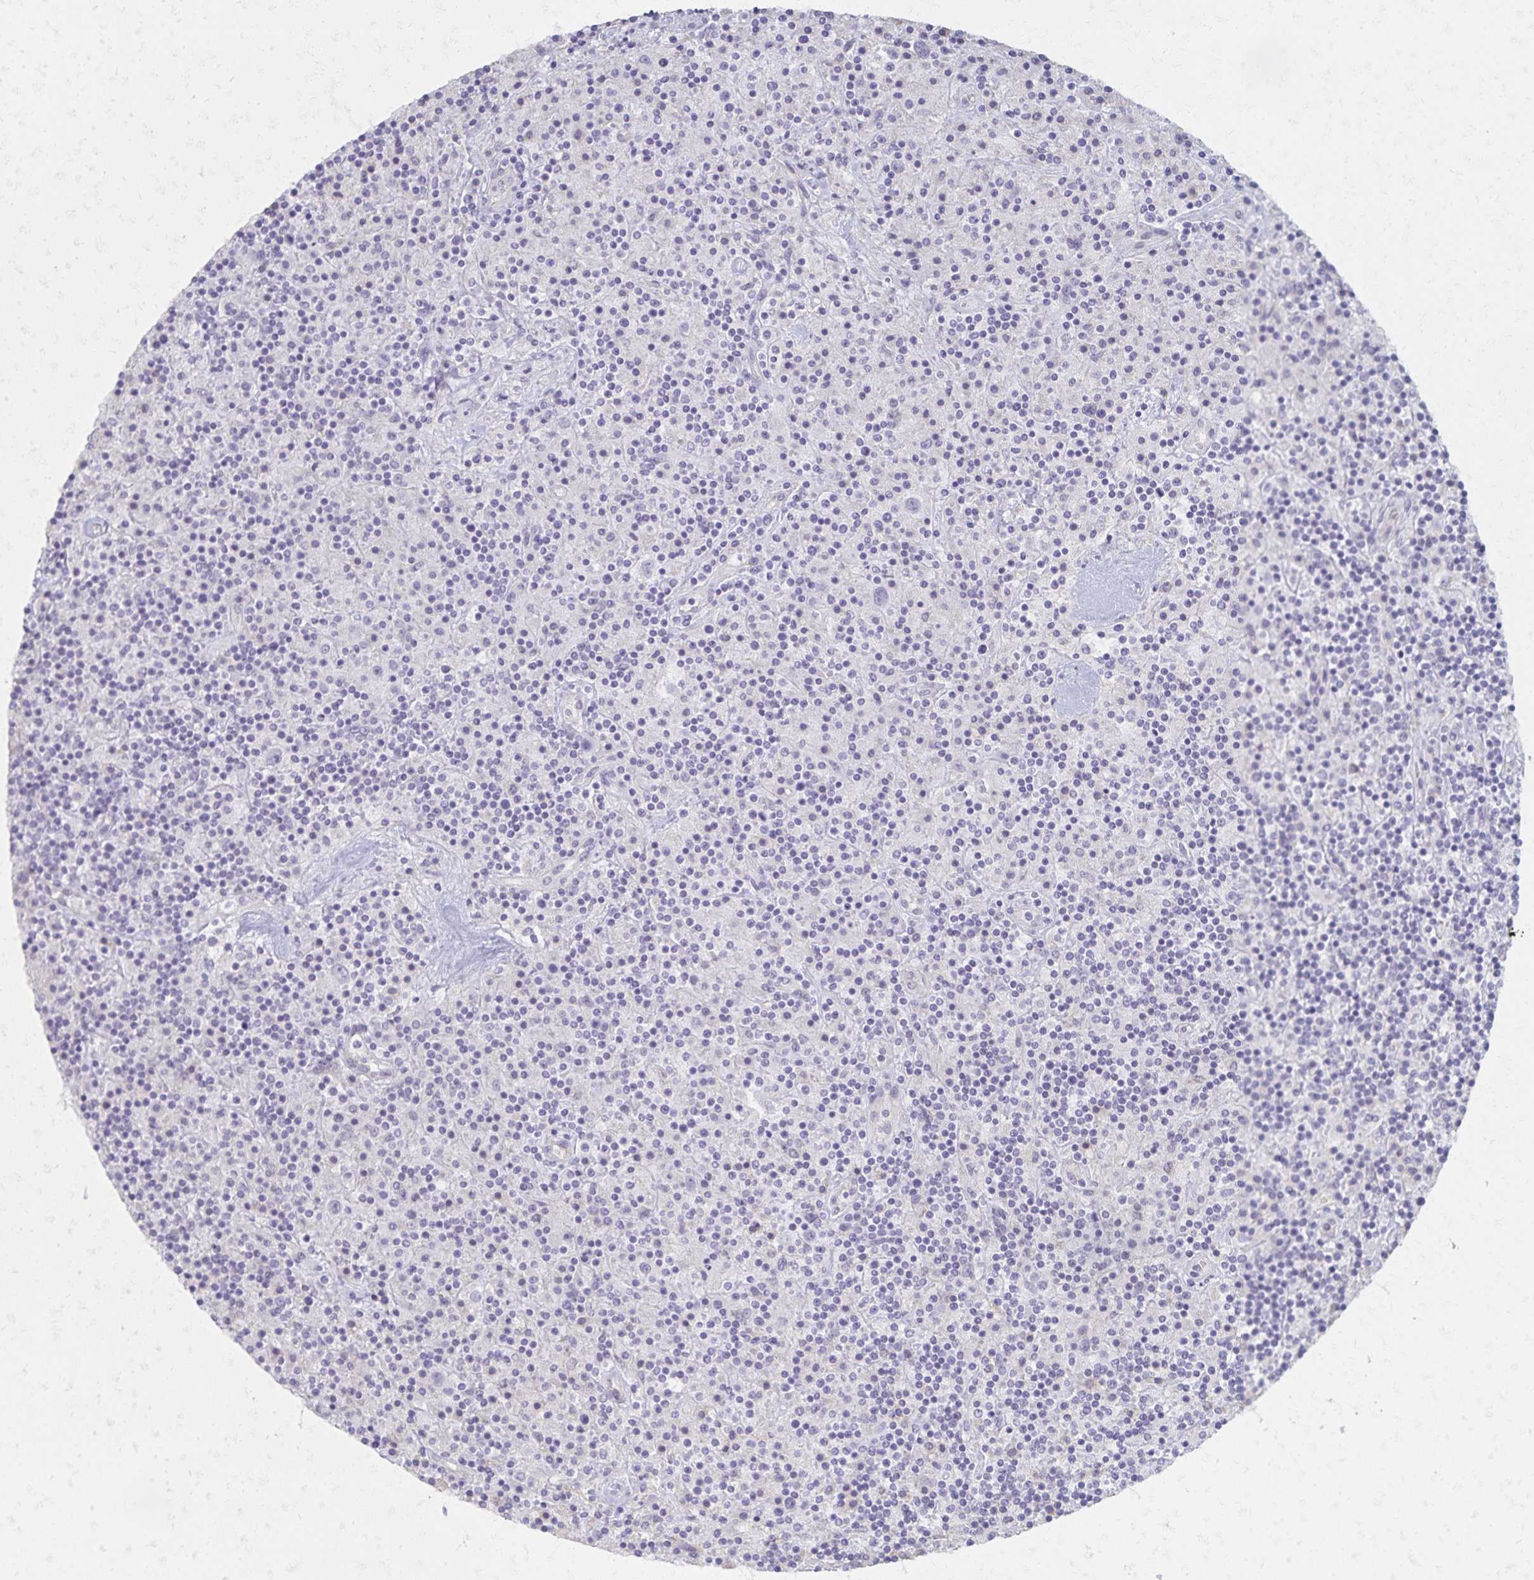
{"staining": {"intensity": "negative", "quantity": "none", "location": "none"}, "tissue": "lymphoma", "cell_type": "Tumor cells", "image_type": "cancer", "snomed": [{"axis": "morphology", "description": "Hodgkin's disease, NOS"}, {"axis": "topography", "description": "Lymph node"}], "caption": "High power microscopy photomicrograph of an immunohistochemistry histopathology image of Hodgkin's disease, revealing no significant staining in tumor cells. (Immunohistochemistry (ihc), brightfield microscopy, high magnification).", "gene": "KISS1", "patient": {"sex": "male", "age": 70}}